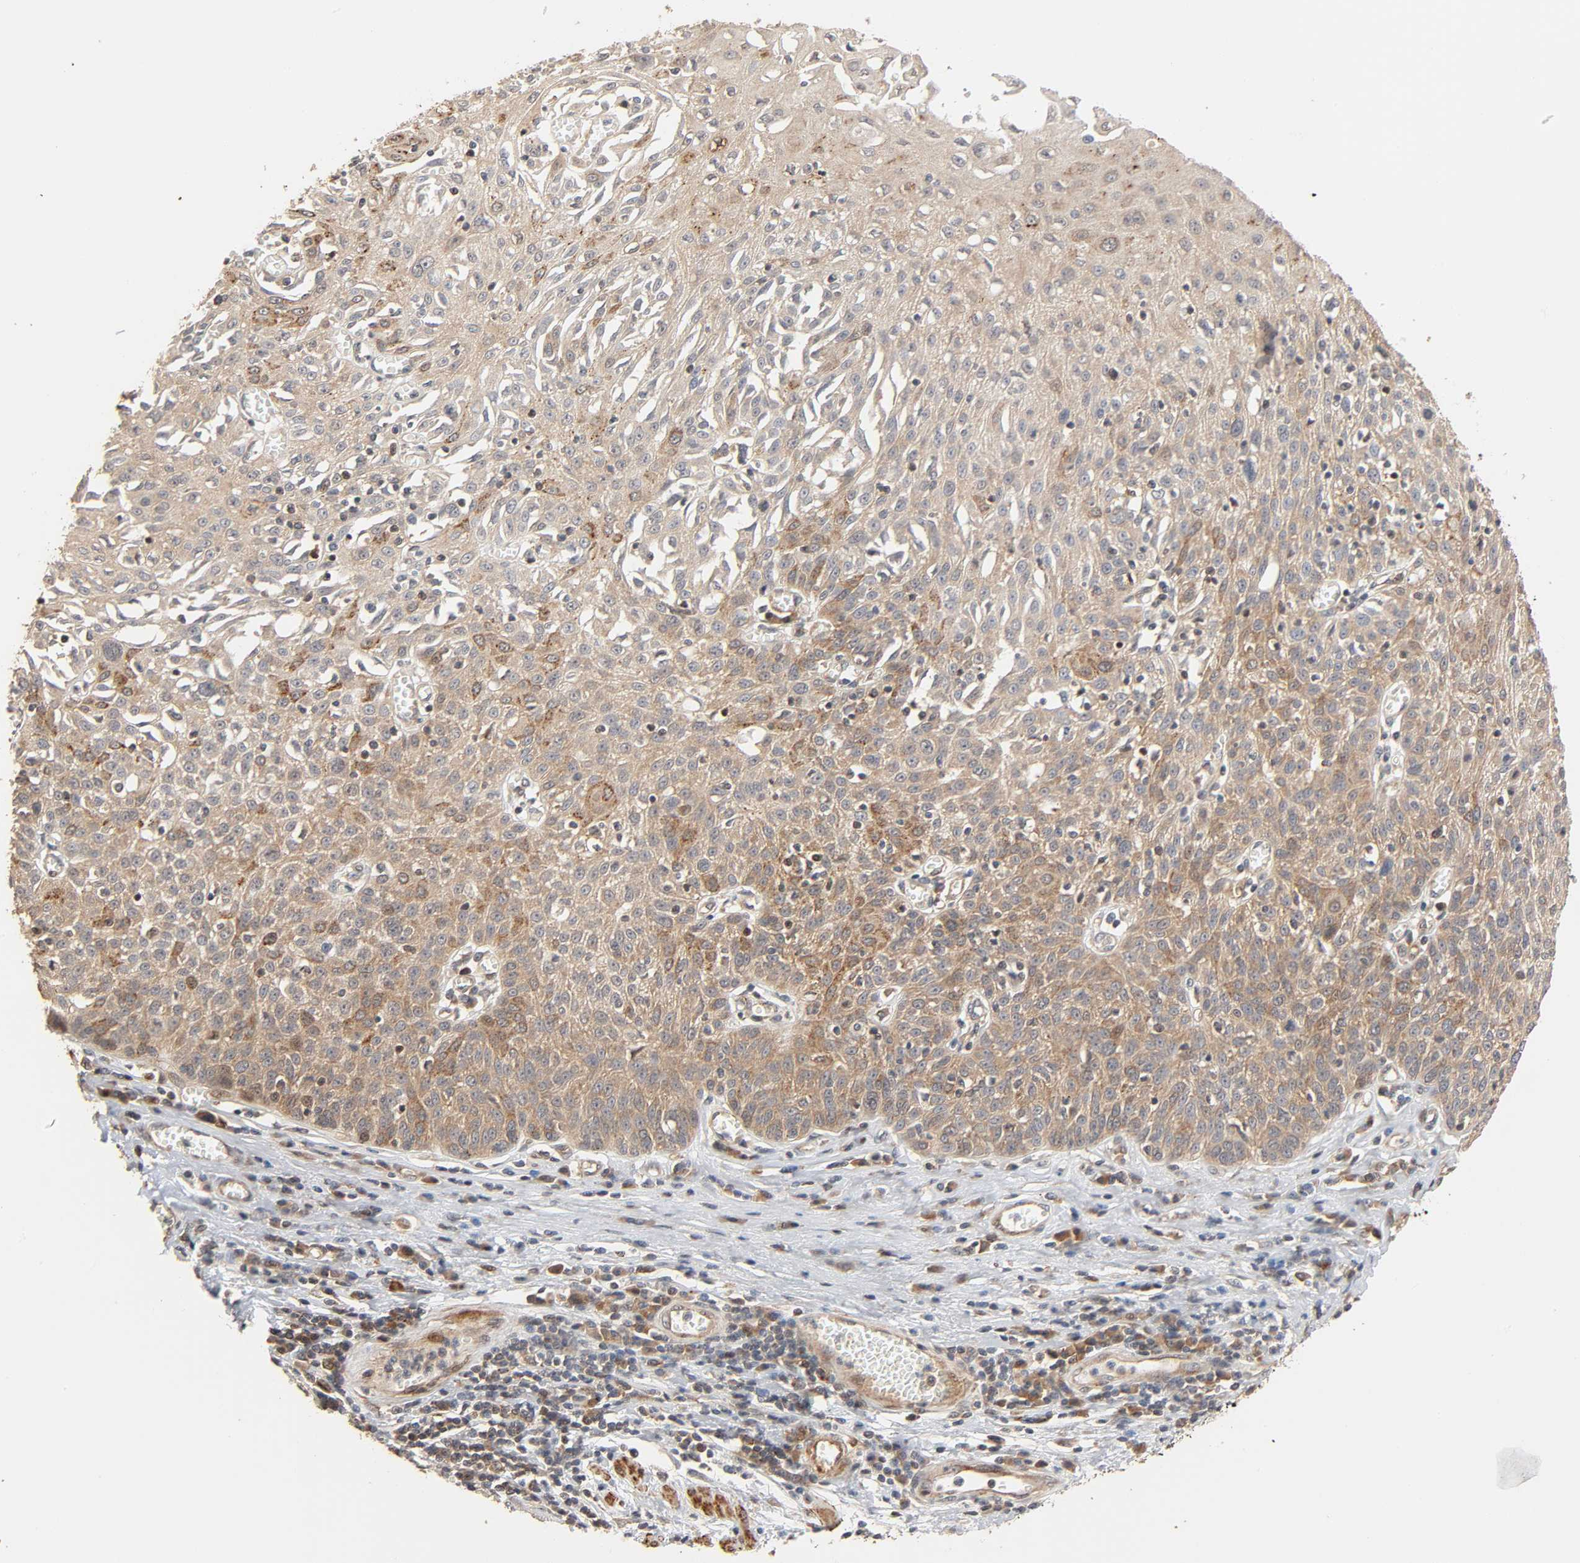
{"staining": {"intensity": "moderate", "quantity": "25%-75%", "location": "cytoplasmic/membranous"}, "tissue": "esophagus", "cell_type": "Squamous epithelial cells", "image_type": "normal", "snomed": [{"axis": "morphology", "description": "Normal tissue, NOS"}, {"axis": "morphology", "description": "Squamous cell carcinoma, NOS"}, {"axis": "topography", "description": "Esophagus"}], "caption": "Immunohistochemical staining of benign esophagus exhibits 25%-75% levels of moderate cytoplasmic/membranous protein staining in approximately 25%-75% of squamous epithelial cells.", "gene": "NEMF", "patient": {"sex": "male", "age": 65}}